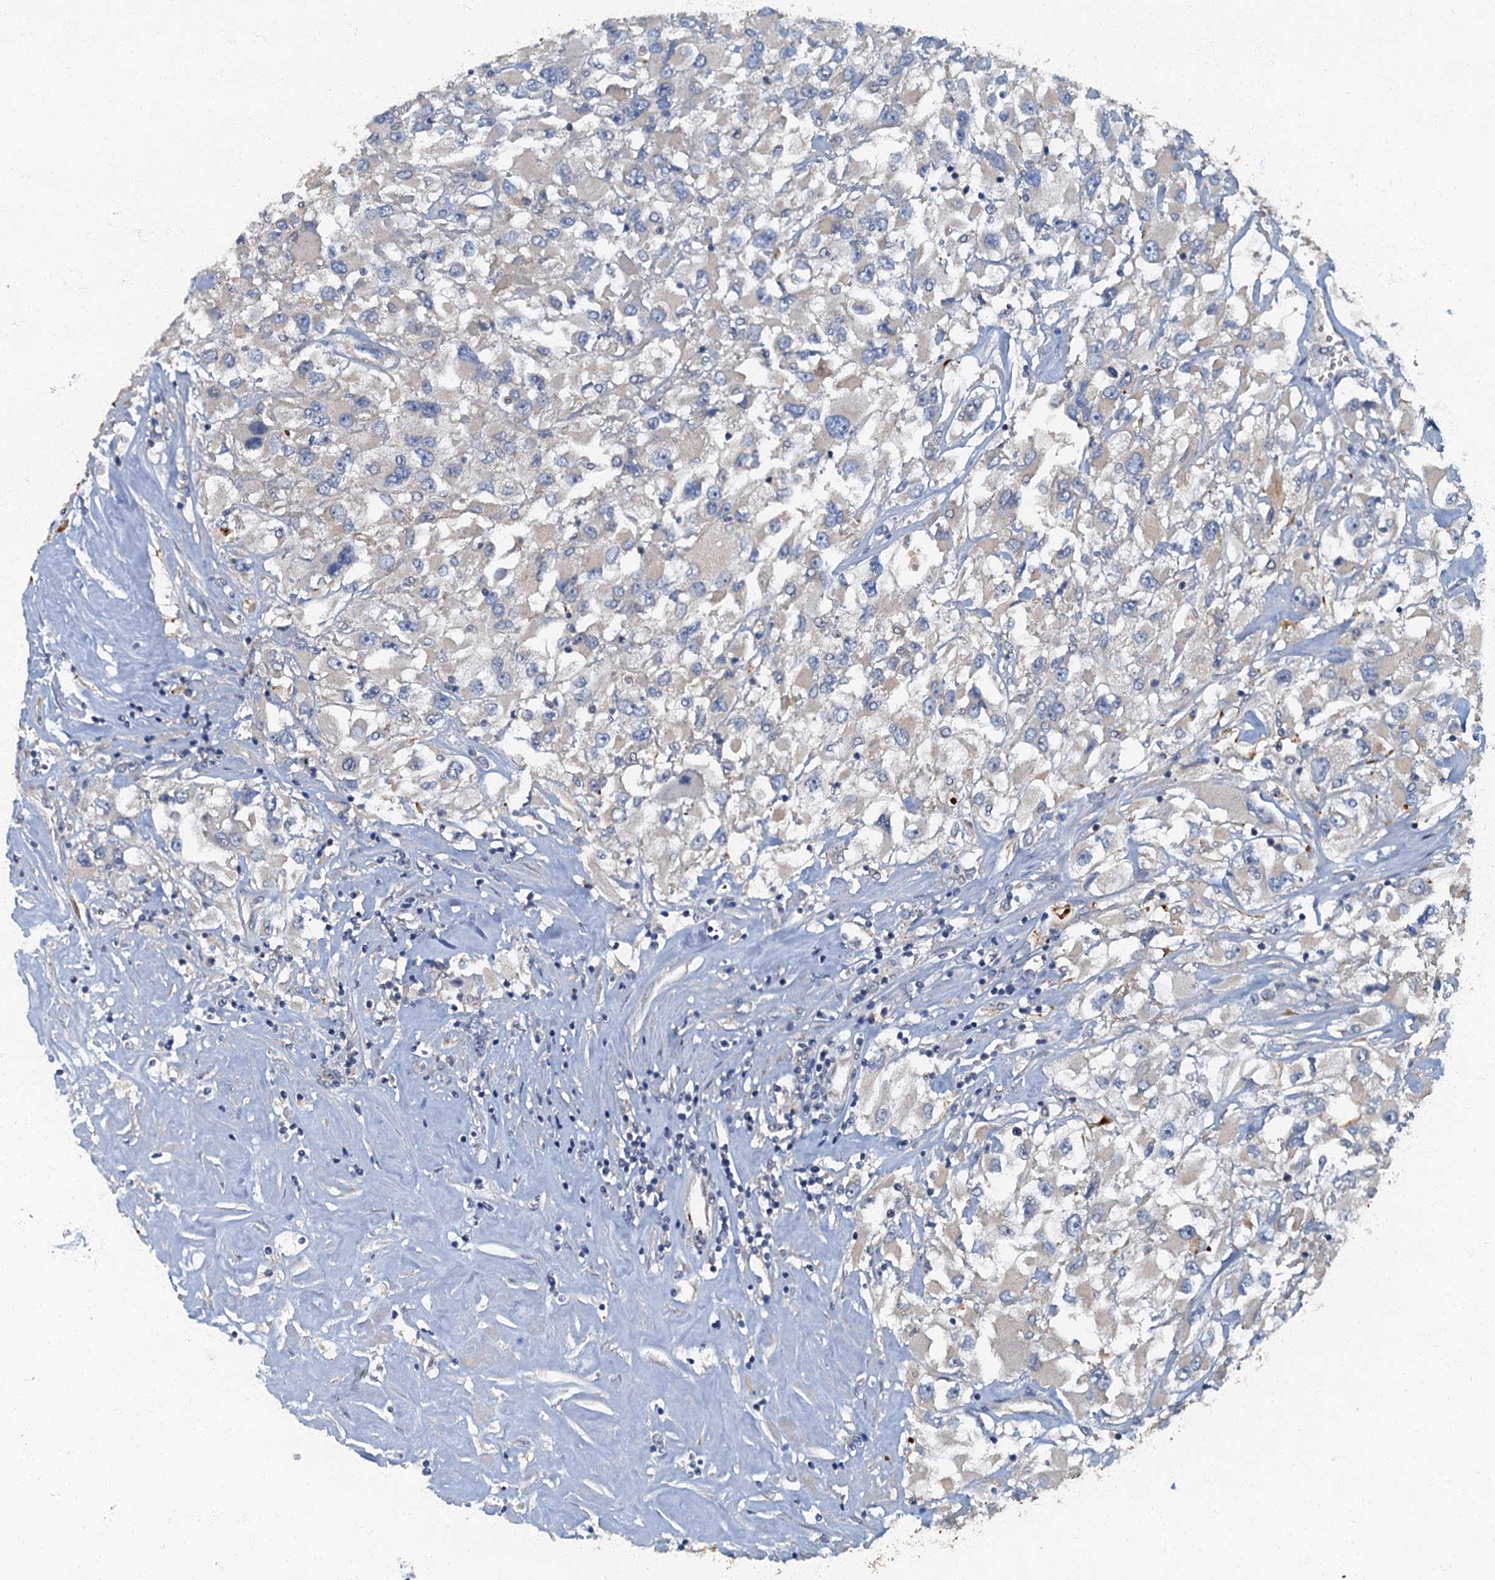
{"staining": {"intensity": "negative", "quantity": "none", "location": "none"}, "tissue": "renal cancer", "cell_type": "Tumor cells", "image_type": "cancer", "snomed": [{"axis": "morphology", "description": "Adenocarcinoma, NOS"}, {"axis": "topography", "description": "Kidney"}], "caption": "Immunohistochemical staining of renal cancer demonstrates no significant expression in tumor cells. (DAB immunohistochemistry (IHC) with hematoxylin counter stain).", "gene": "ARL11", "patient": {"sex": "female", "age": 52}}